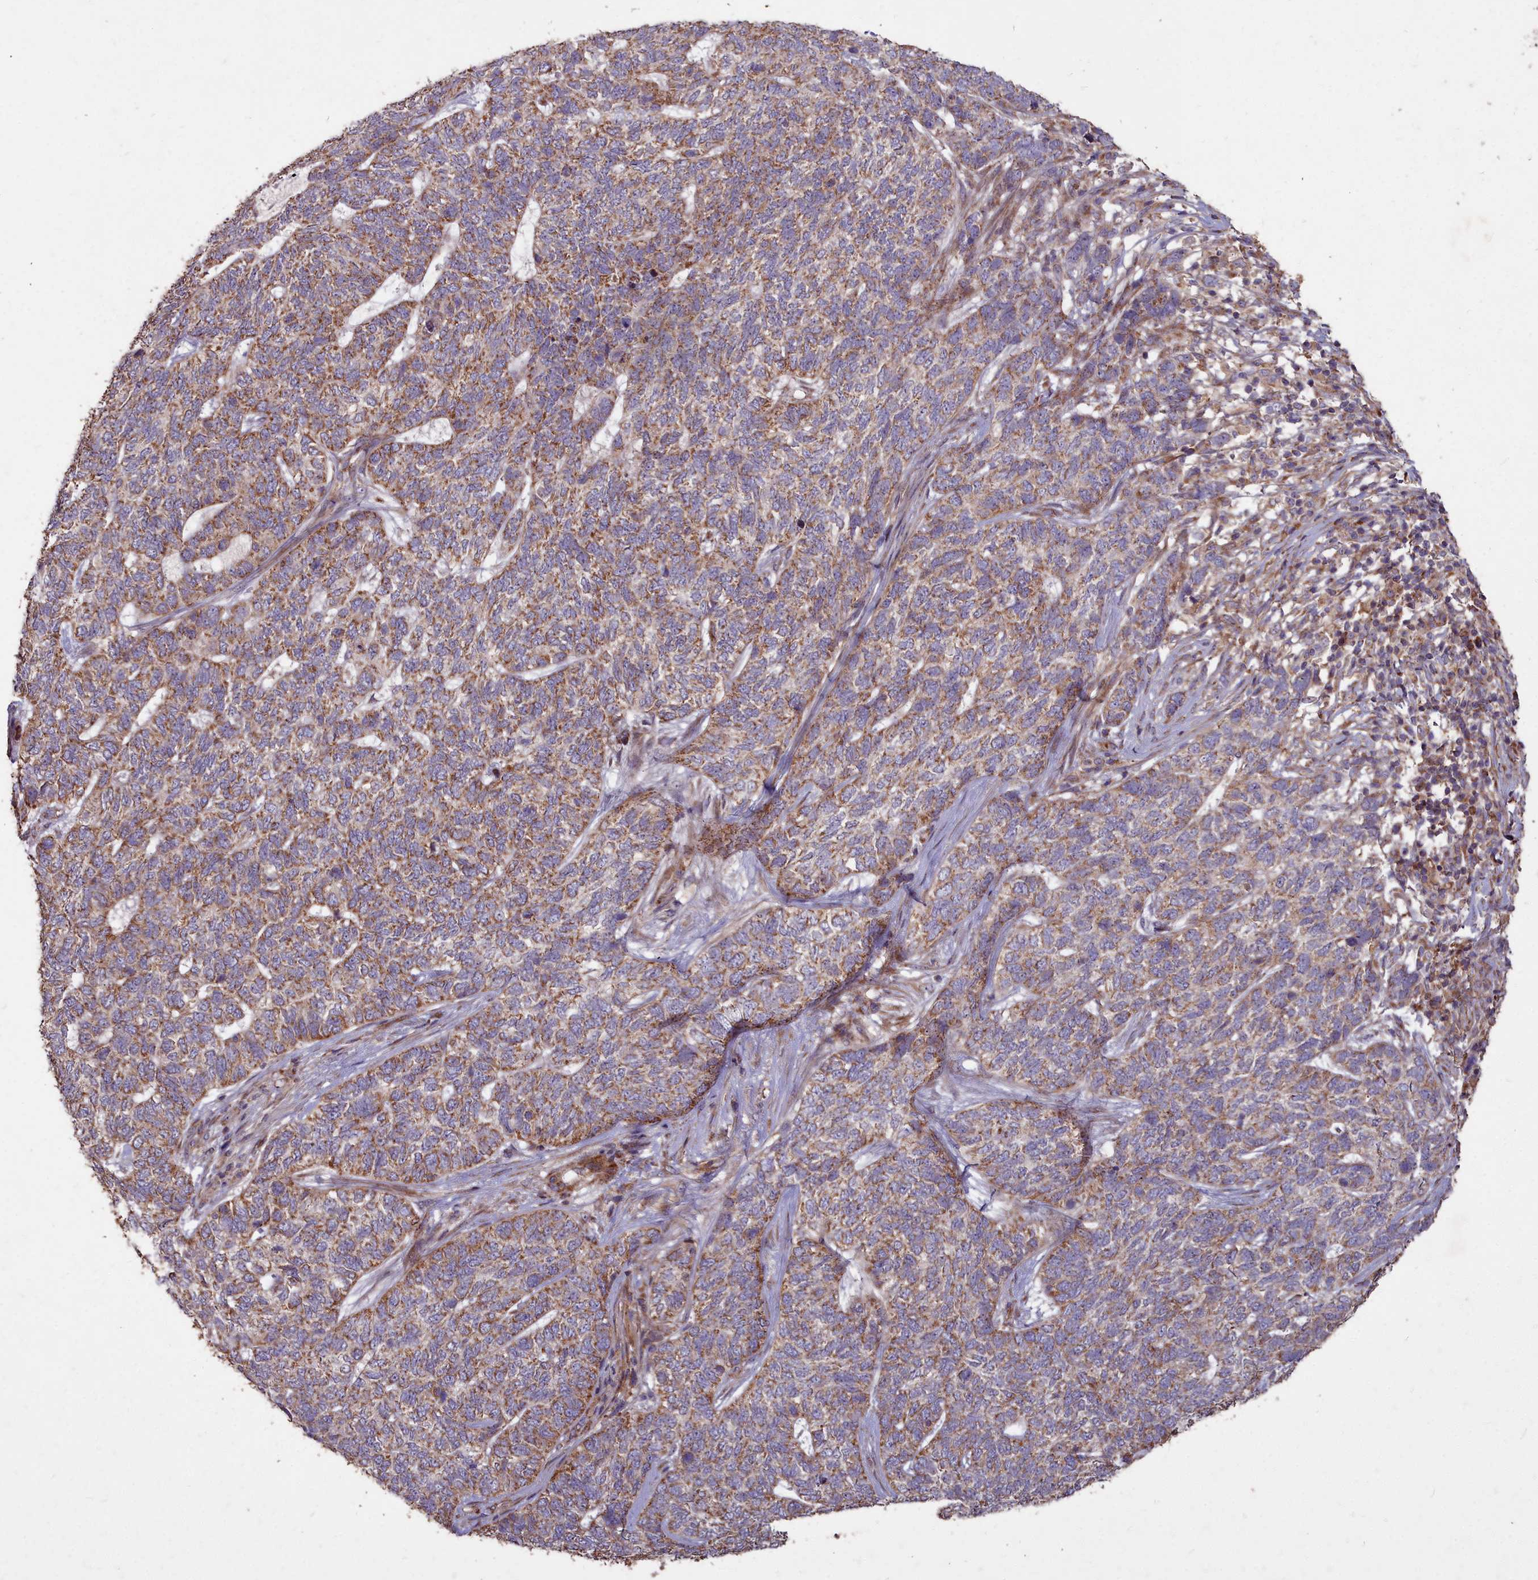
{"staining": {"intensity": "moderate", "quantity": ">75%", "location": "cytoplasmic/membranous"}, "tissue": "skin cancer", "cell_type": "Tumor cells", "image_type": "cancer", "snomed": [{"axis": "morphology", "description": "Basal cell carcinoma"}, {"axis": "topography", "description": "Skin"}], "caption": "An immunohistochemistry (IHC) image of tumor tissue is shown. Protein staining in brown labels moderate cytoplasmic/membranous positivity in skin cancer within tumor cells. (brown staining indicates protein expression, while blue staining denotes nuclei).", "gene": "COX11", "patient": {"sex": "female", "age": 65}}